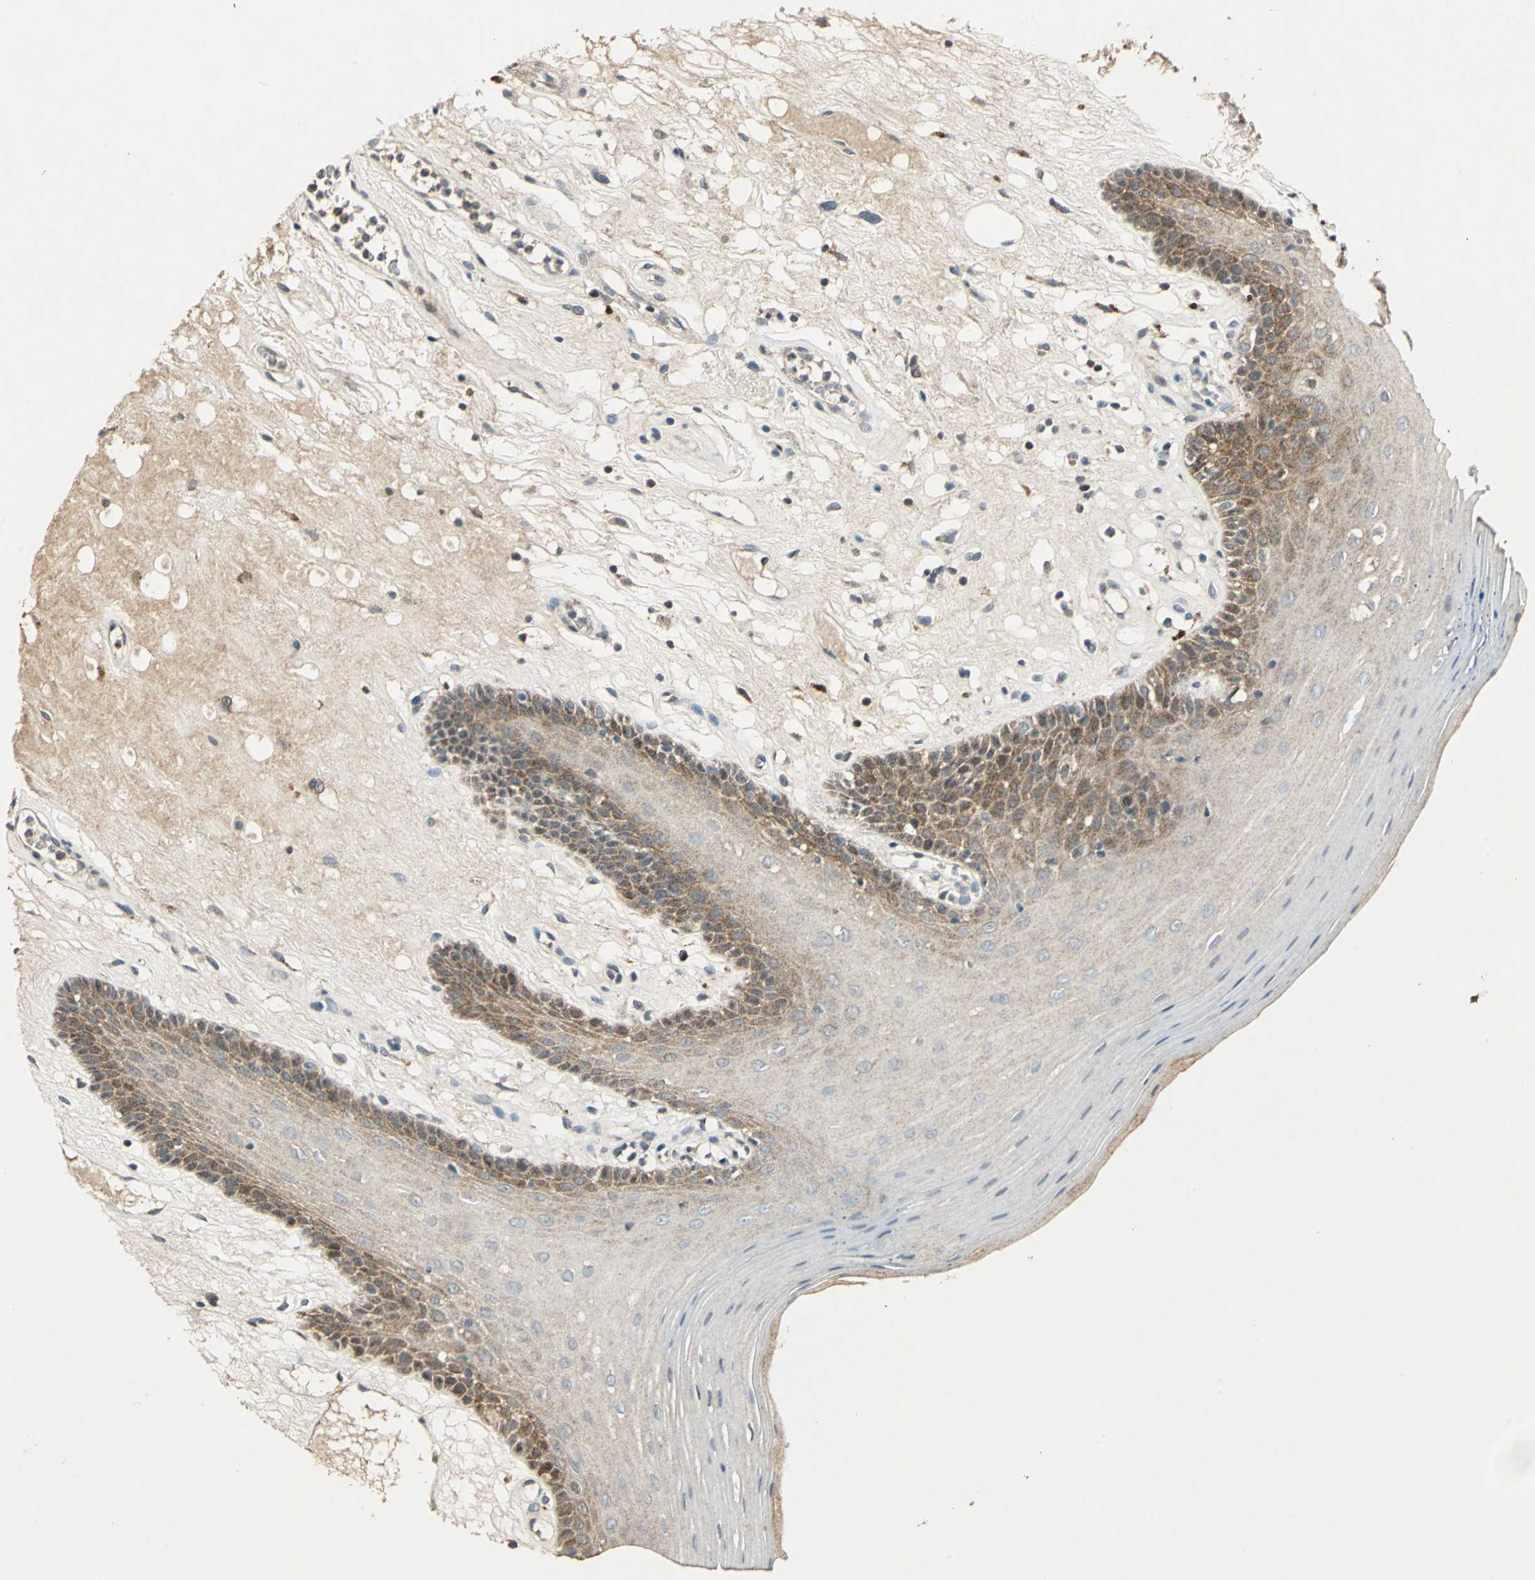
{"staining": {"intensity": "moderate", "quantity": "<25%", "location": "cytoplasmic/membranous"}, "tissue": "oral mucosa", "cell_type": "Squamous epithelial cells", "image_type": "normal", "snomed": [{"axis": "morphology", "description": "Normal tissue, NOS"}, {"axis": "morphology", "description": "Squamous cell carcinoma, NOS"}, {"axis": "topography", "description": "Skeletal muscle"}, {"axis": "topography", "description": "Oral tissue"}, {"axis": "topography", "description": "Head-Neck"}], "caption": "A photomicrograph of human oral mucosa stained for a protein reveals moderate cytoplasmic/membranous brown staining in squamous epithelial cells.", "gene": "AHSA1", "patient": {"sex": "male", "age": 71}}